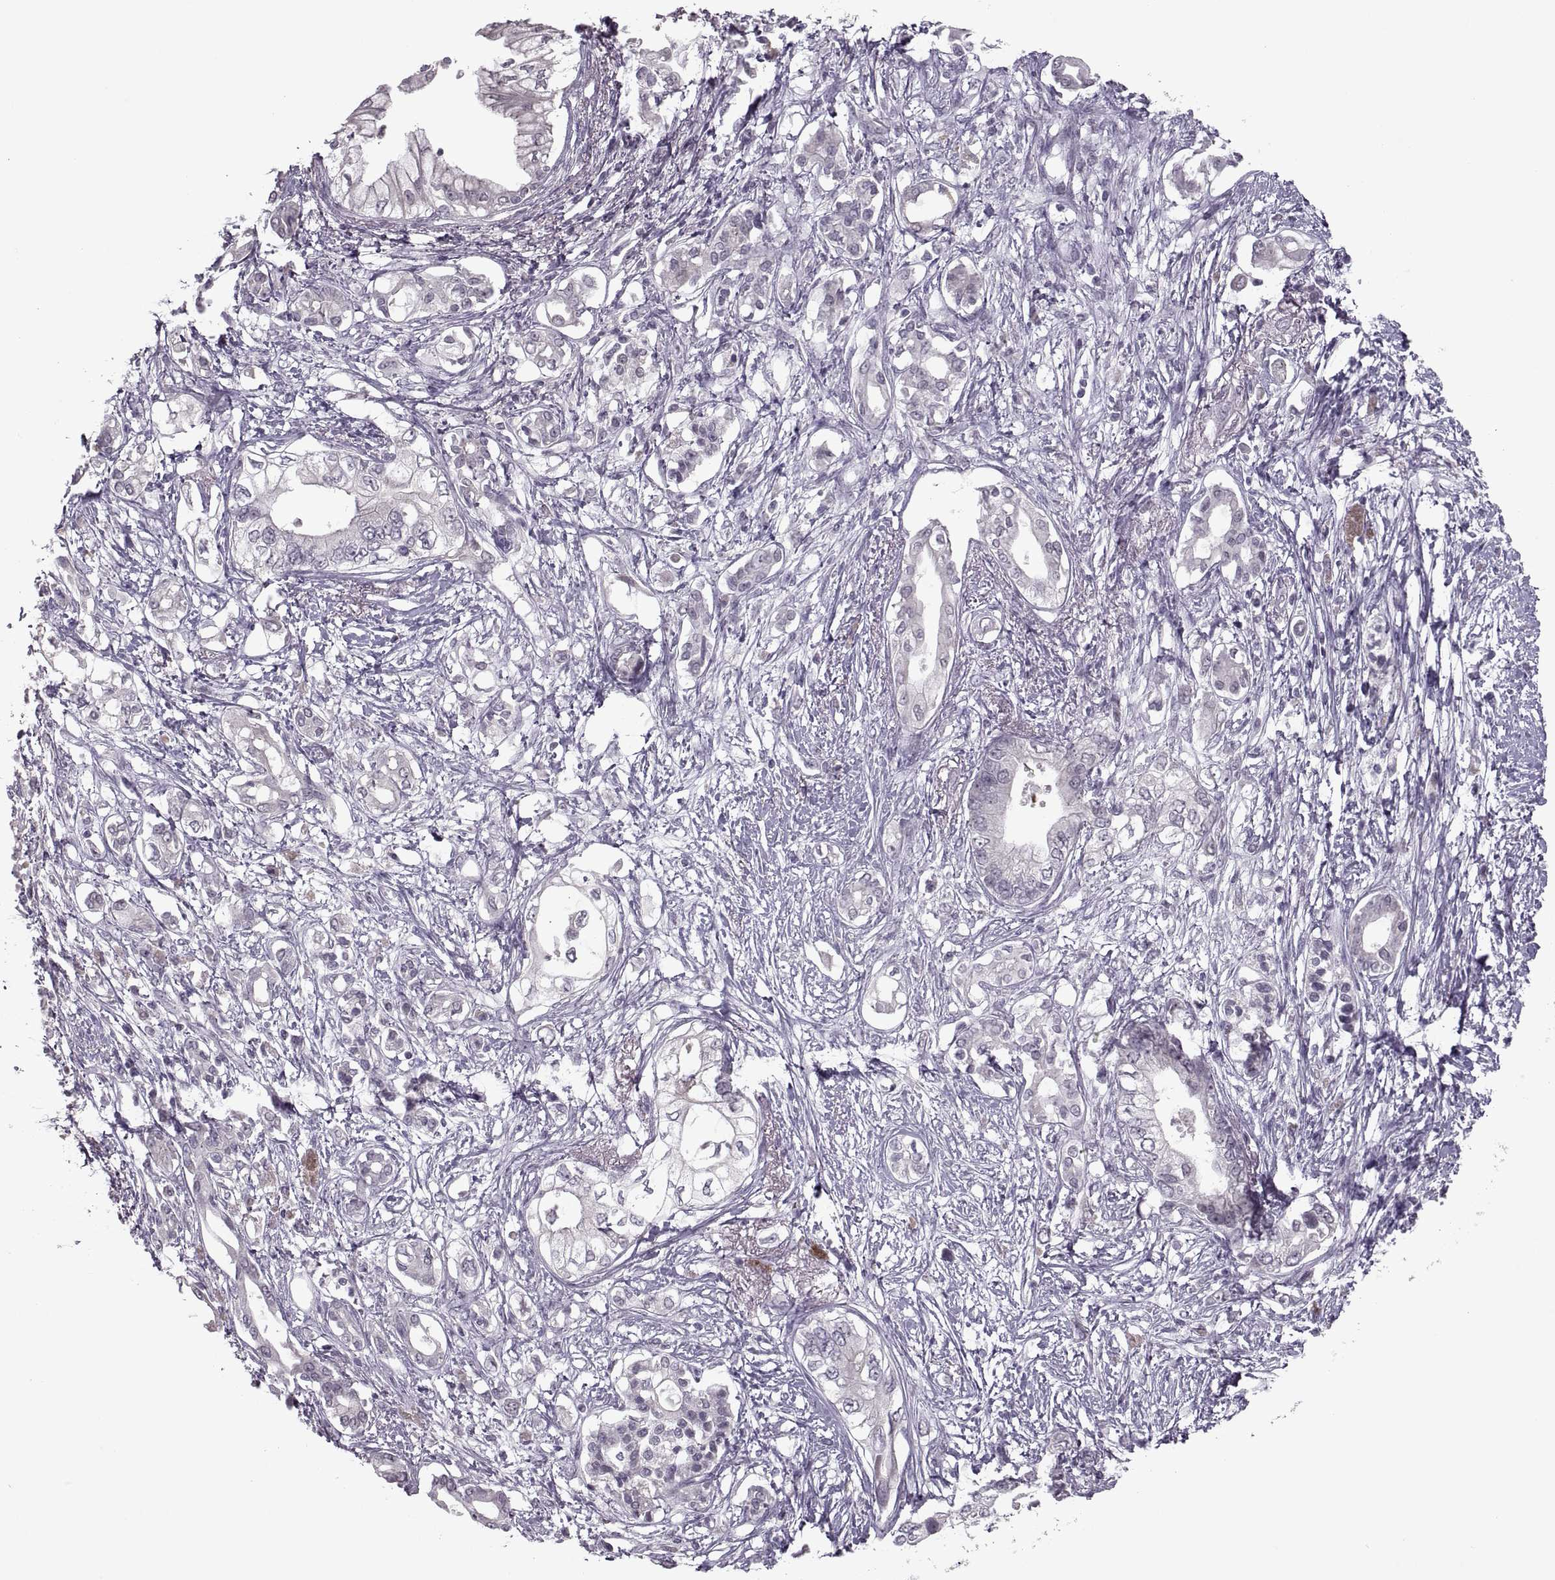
{"staining": {"intensity": "weak", "quantity": "<25%", "location": "cytoplasmic/membranous"}, "tissue": "pancreatic cancer", "cell_type": "Tumor cells", "image_type": "cancer", "snomed": [{"axis": "morphology", "description": "Adenocarcinoma, NOS"}, {"axis": "topography", "description": "Pancreas"}], "caption": "The micrograph demonstrates no significant expression in tumor cells of pancreatic cancer. Nuclei are stained in blue.", "gene": "MGAT4D", "patient": {"sex": "female", "age": 63}}